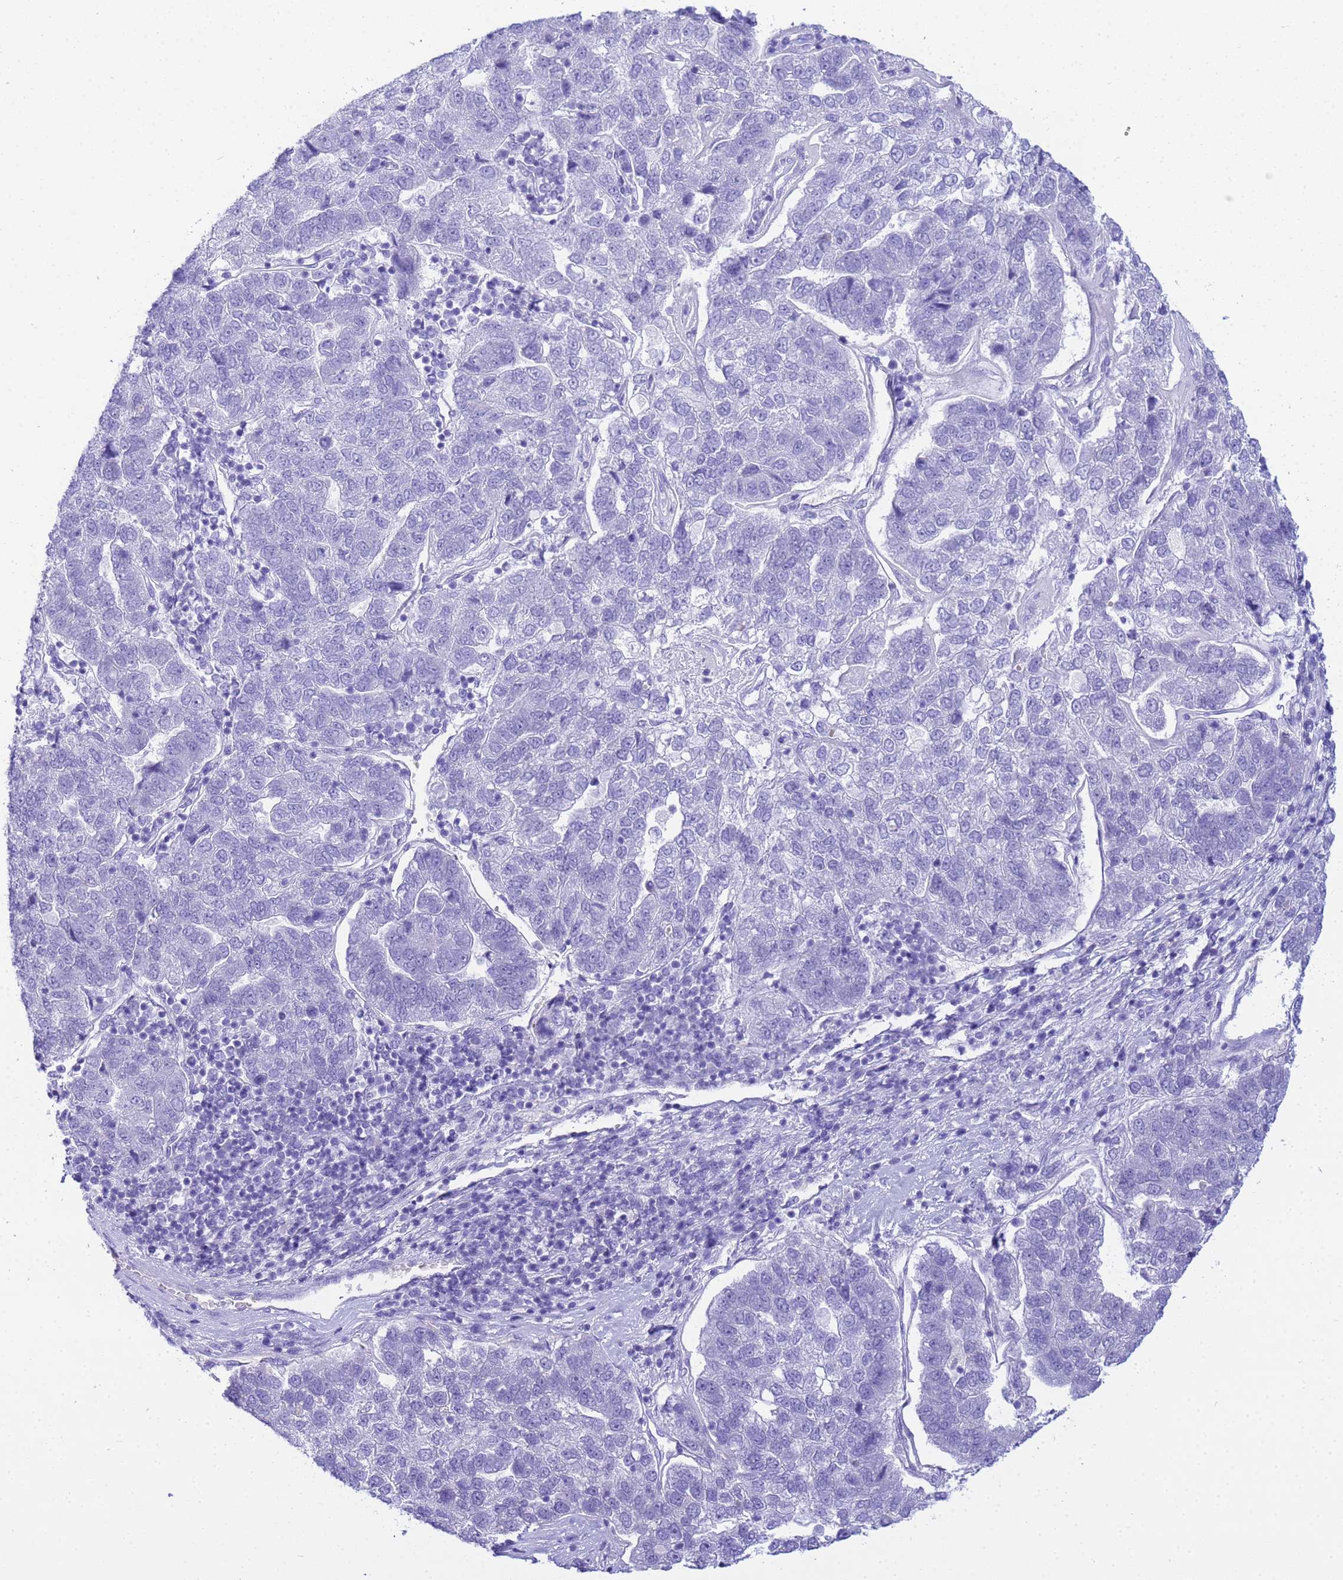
{"staining": {"intensity": "negative", "quantity": "none", "location": "none"}, "tissue": "pancreatic cancer", "cell_type": "Tumor cells", "image_type": "cancer", "snomed": [{"axis": "morphology", "description": "Adenocarcinoma, NOS"}, {"axis": "topography", "description": "Pancreas"}], "caption": "Human adenocarcinoma (pancreatic) stained for a protein using immunohistochemistry (IHC) reveals no positivity in tumor cells.", "gene": "AQP12A", "patient": {"sex": "female", "age": 61}}